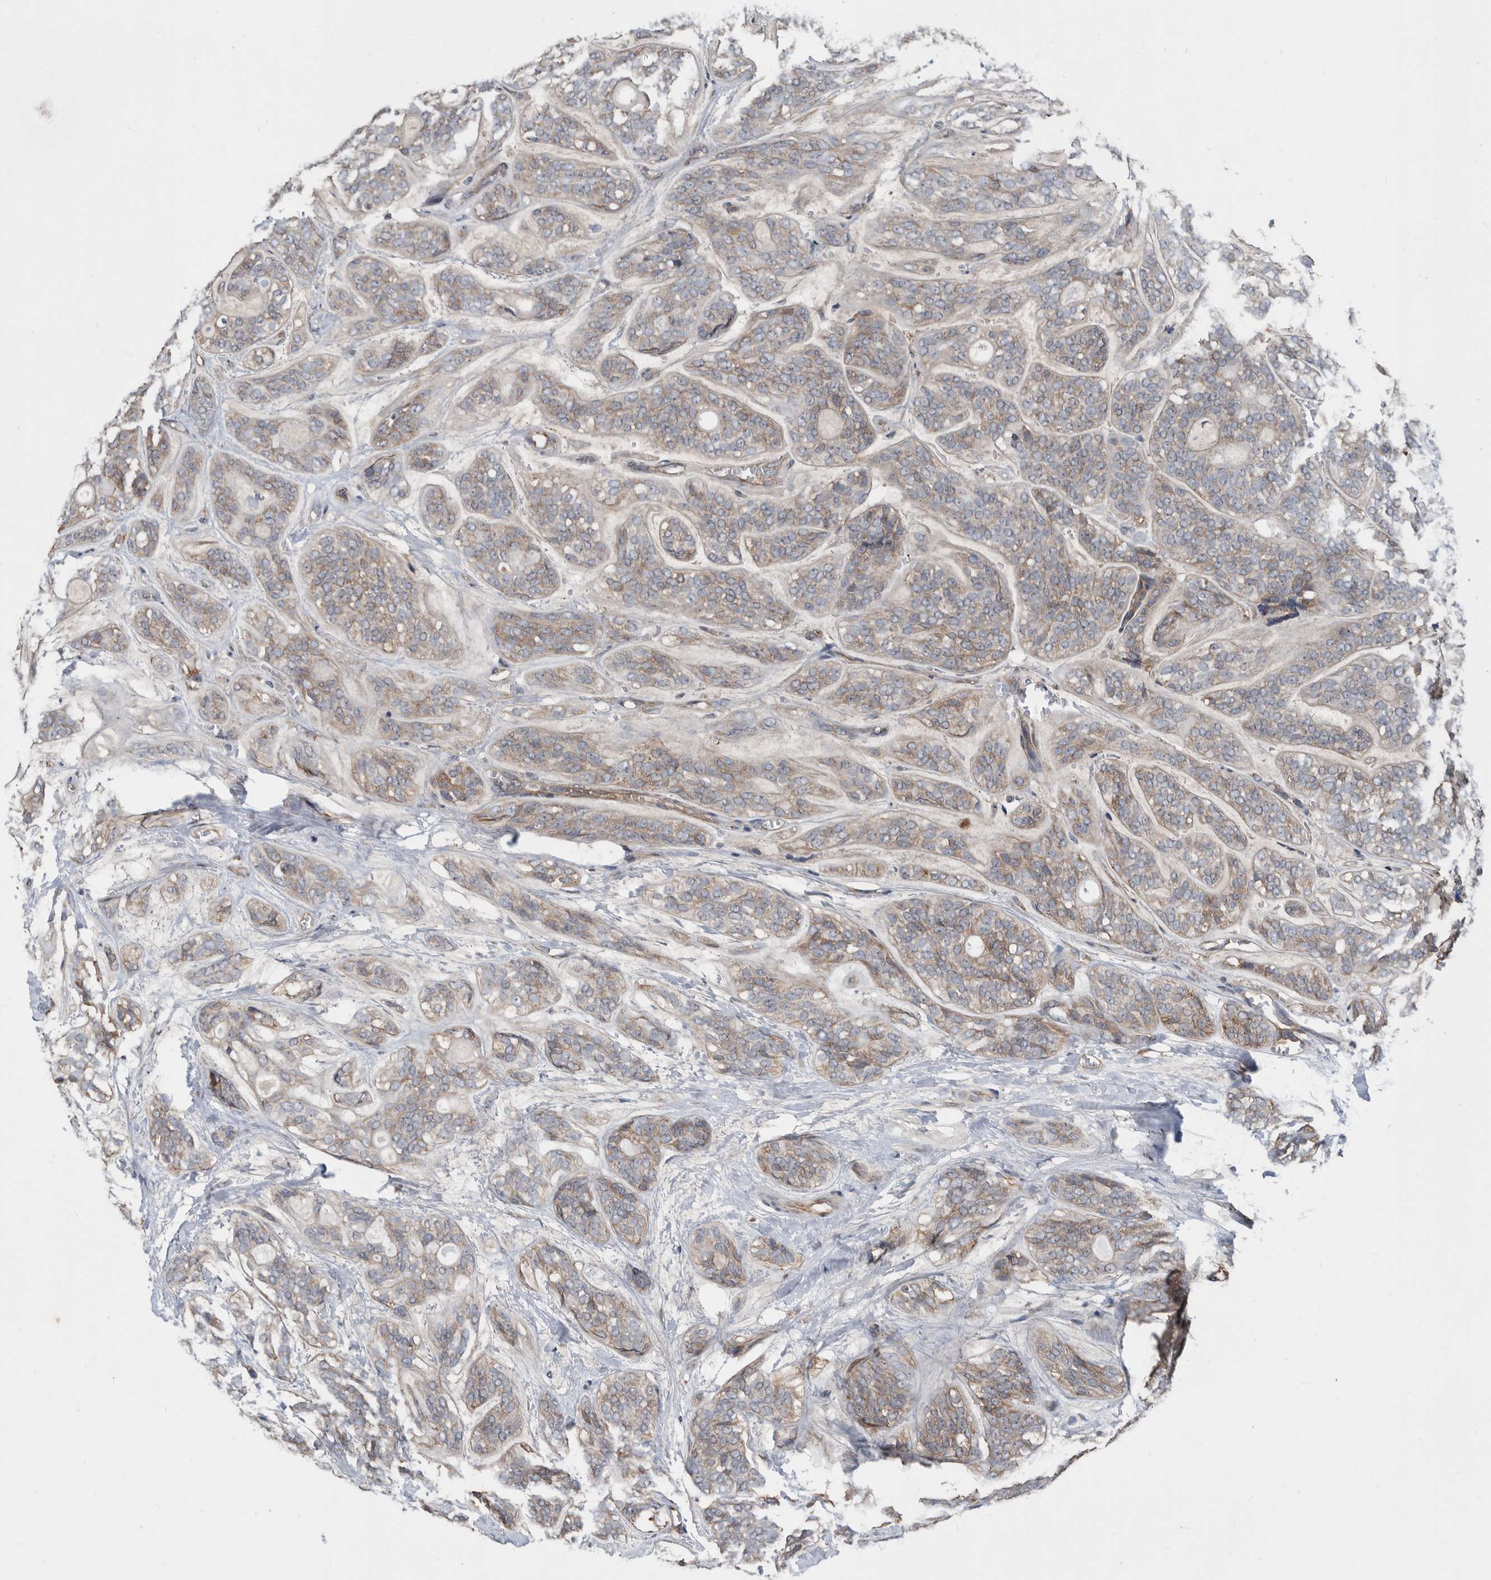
{"staining": {"intensity": "moderate", "quantity": "<25%", "location": "cytoplasmic/membranous"}, "tissue": "head and neck cancer", "cell_type": "Tumor cells", "image_type": "cancer", "snomed": [{"axis": "morphology", "description": "Adenocarcinoma, NOS"}, {"axis": "topography", "description": "Head-Neck"}], "caption": "High-power microscopy captured an immunohistochemistry (IHC) photomicrograph of head and neck cancer, revealing moderate cytoplasmic/membranous expression in about <25% of tumor cells.", "gene": "AFAP1", "patient": {"sex": "male", "age": 66}}